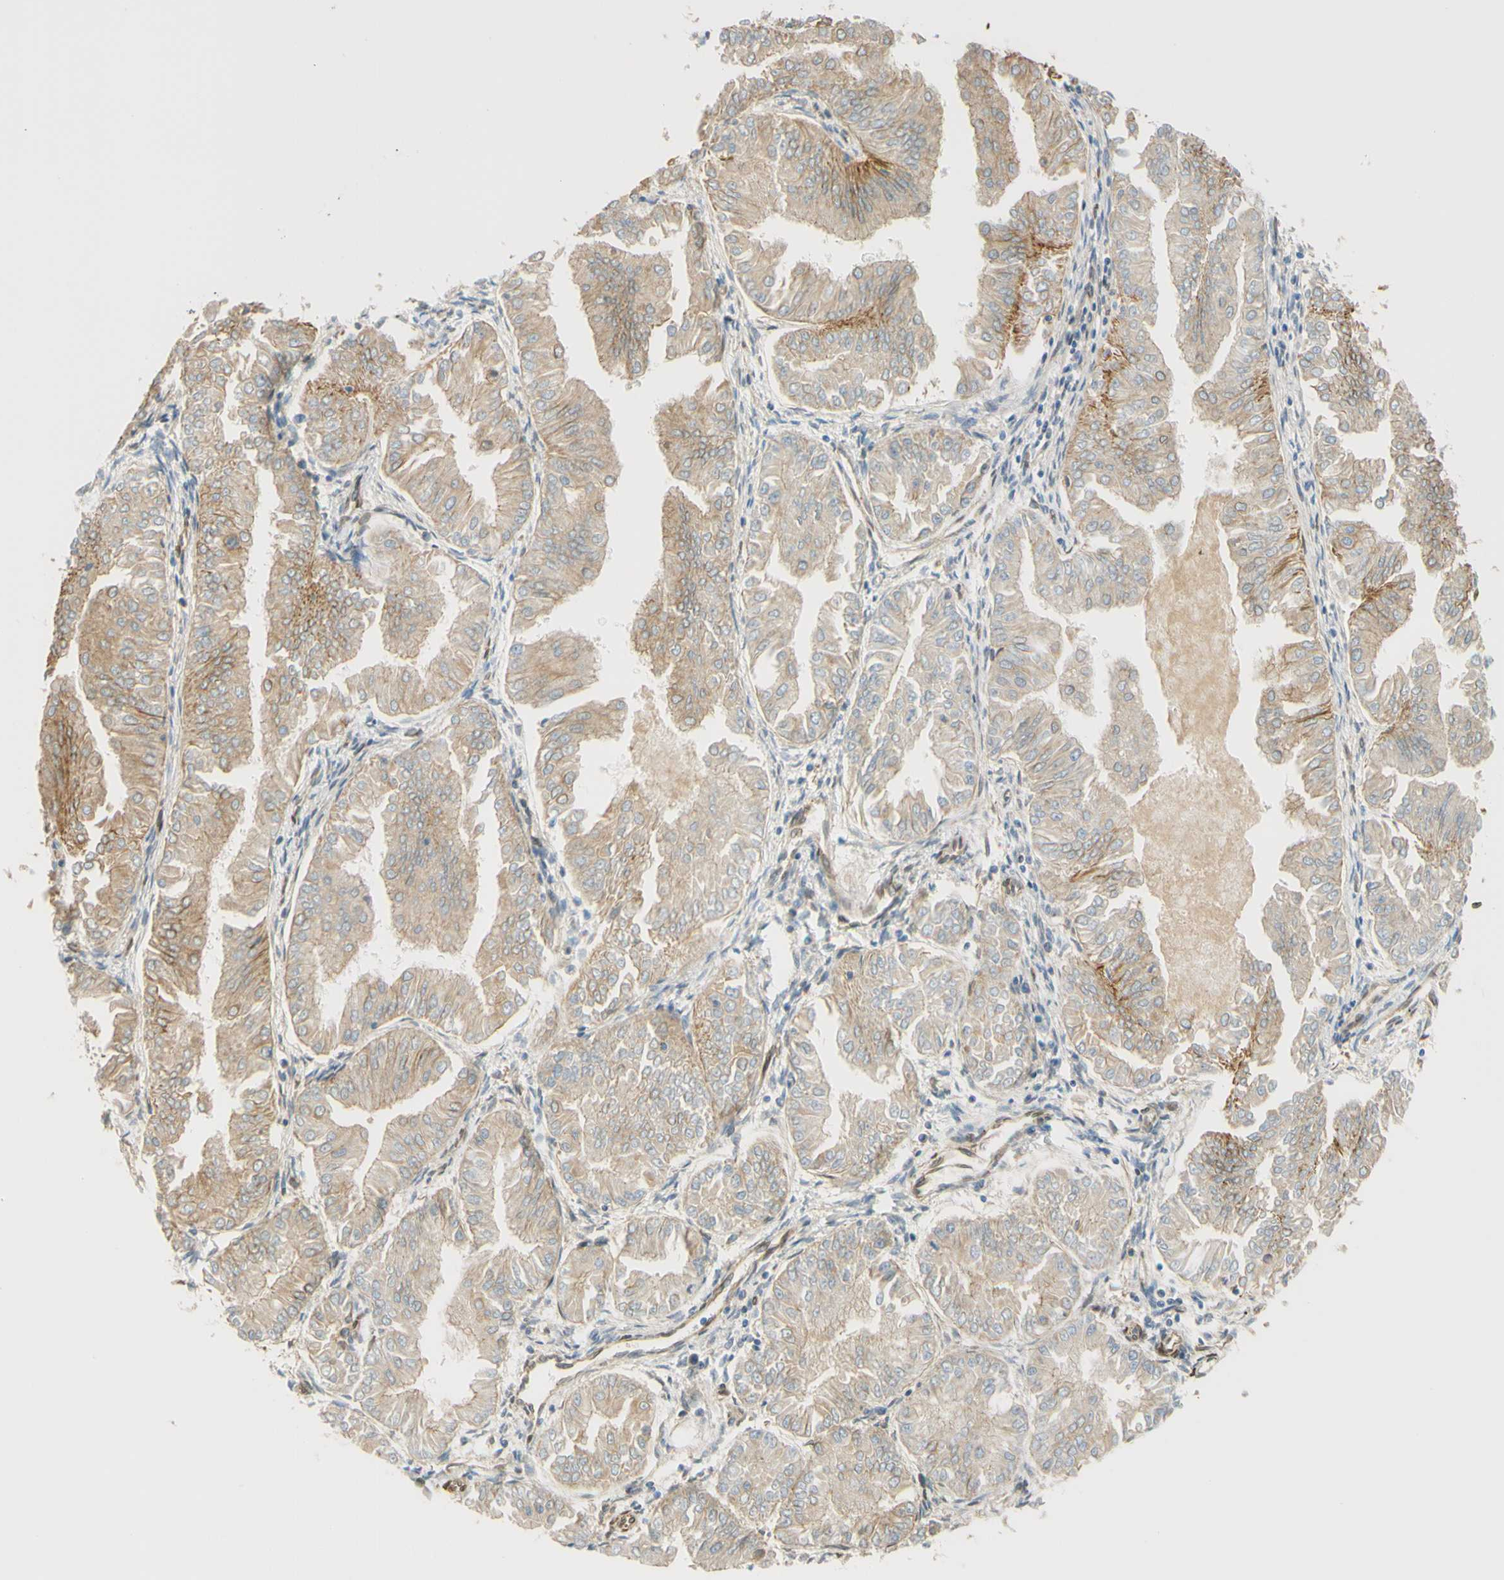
{"staining": {"intensity": "moderate", "quantity": "<25%", "location": "cytoplasmic/membranous"}, "tissue": "endometrial cancer", "cell_type": "Tumor cells", "image_type": "cancer", "snomed": [{"axis": "morphology", "description": "Adenocarcinoma, NOS"}, {"axis": "topography", "description": "Endometrium"}], "caption": "Endometrial cancer (adenocarcinoma) stained with a brown dye exhibits moderate cytoplasmic/membranous positive expression in about <25% of tumor cells.", "gene": "ENDOD1", "patient": {"sex": "female", "age": 53}}